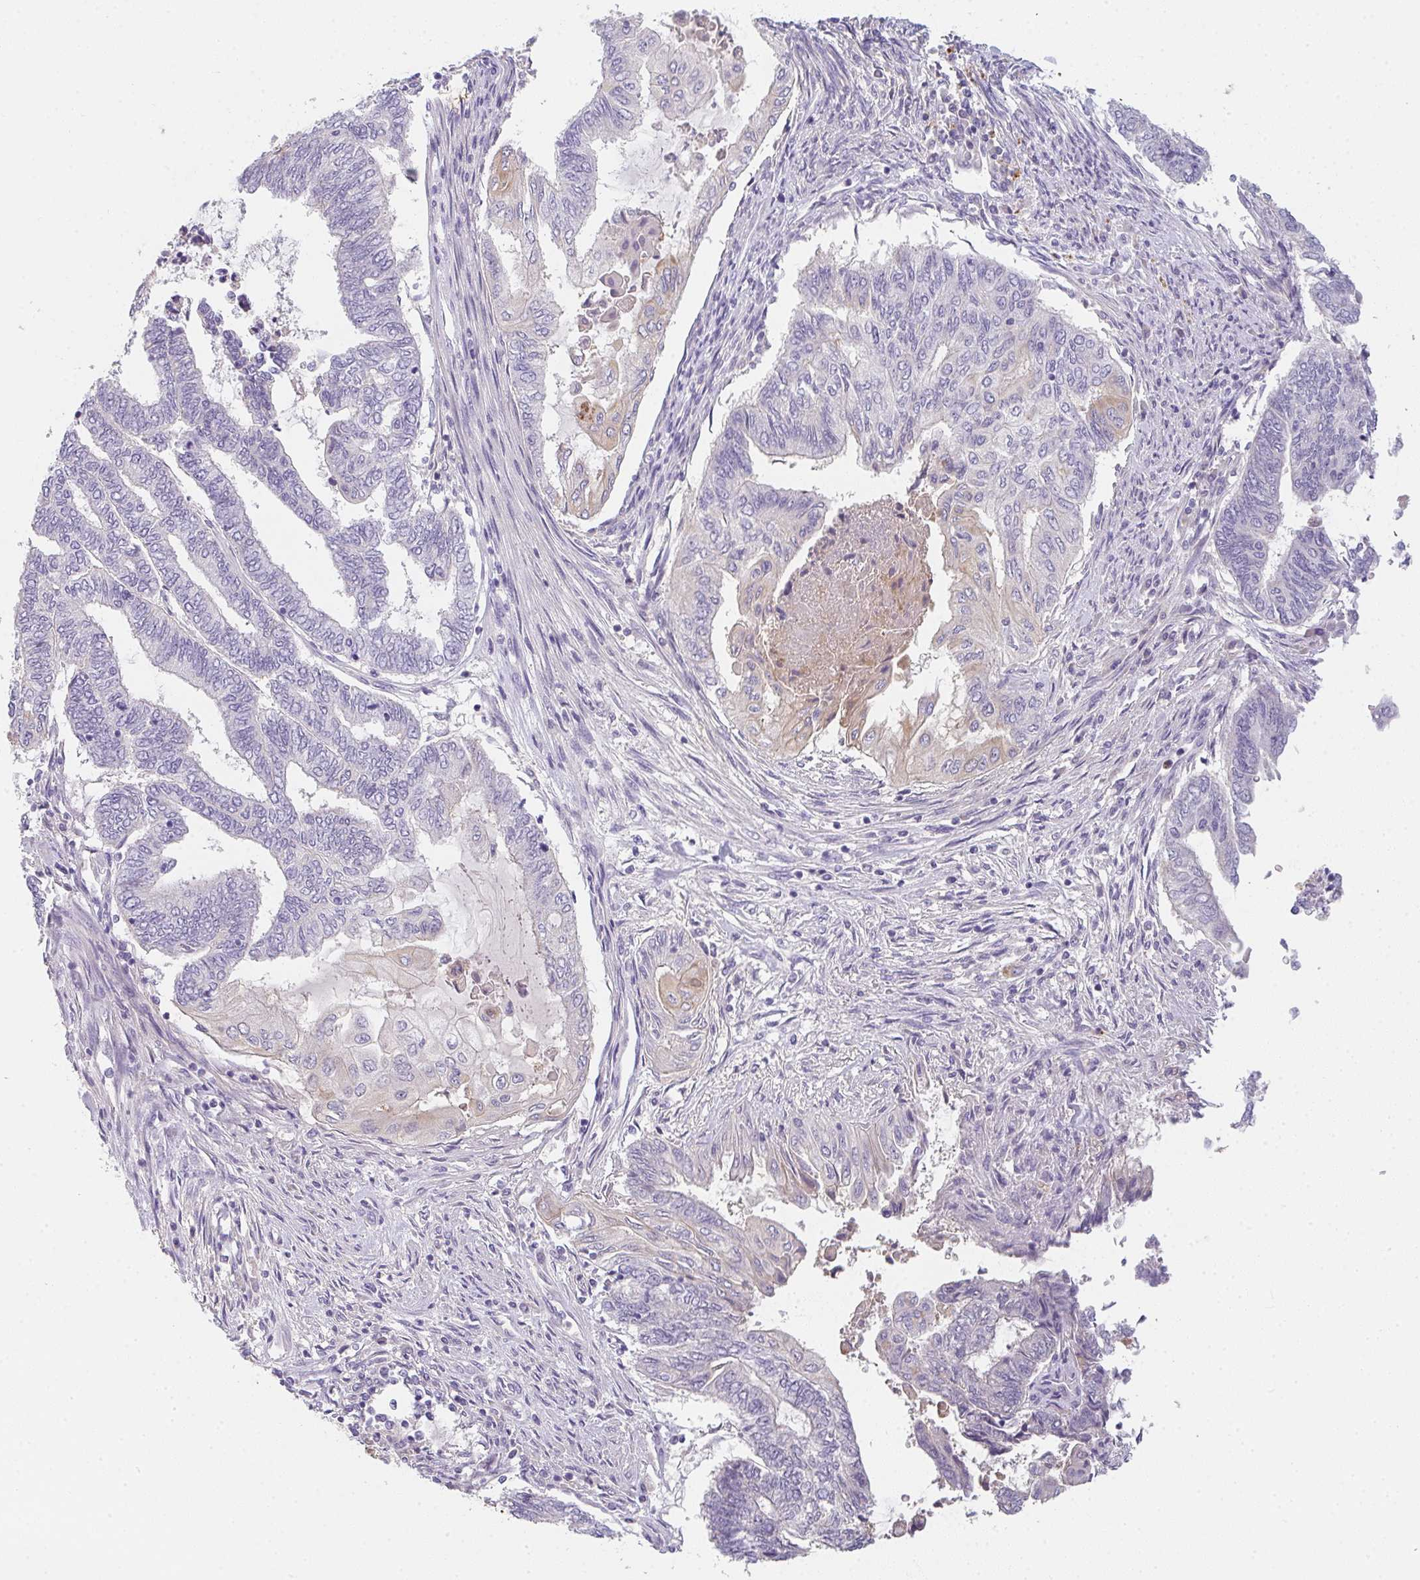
{"staining": {"intensity": "negative", "quantity": "none", "location": "none"}, "tissue": "endometrial cancer", "cell_type": "Tumor cells", "image_type": "cancer", "snomed": [{"axis": "morphology", "description": "Adenocarcinoma, NOS"}, {"axis": "topography", "description": "Uterus"}, {"axis": "topography", "description": "Endometrium"}], "caption": "Immunohistochemistry photomicrograph of neoplastic tissue: endometrial cancer (adenocarcinoma) stained with DAB (3,3'-diaminobenzidine) shows no significant protein positivity in tumor cells.", "gene": "C1QTNF8", "patient": {"sex": "female", "age": 70}}